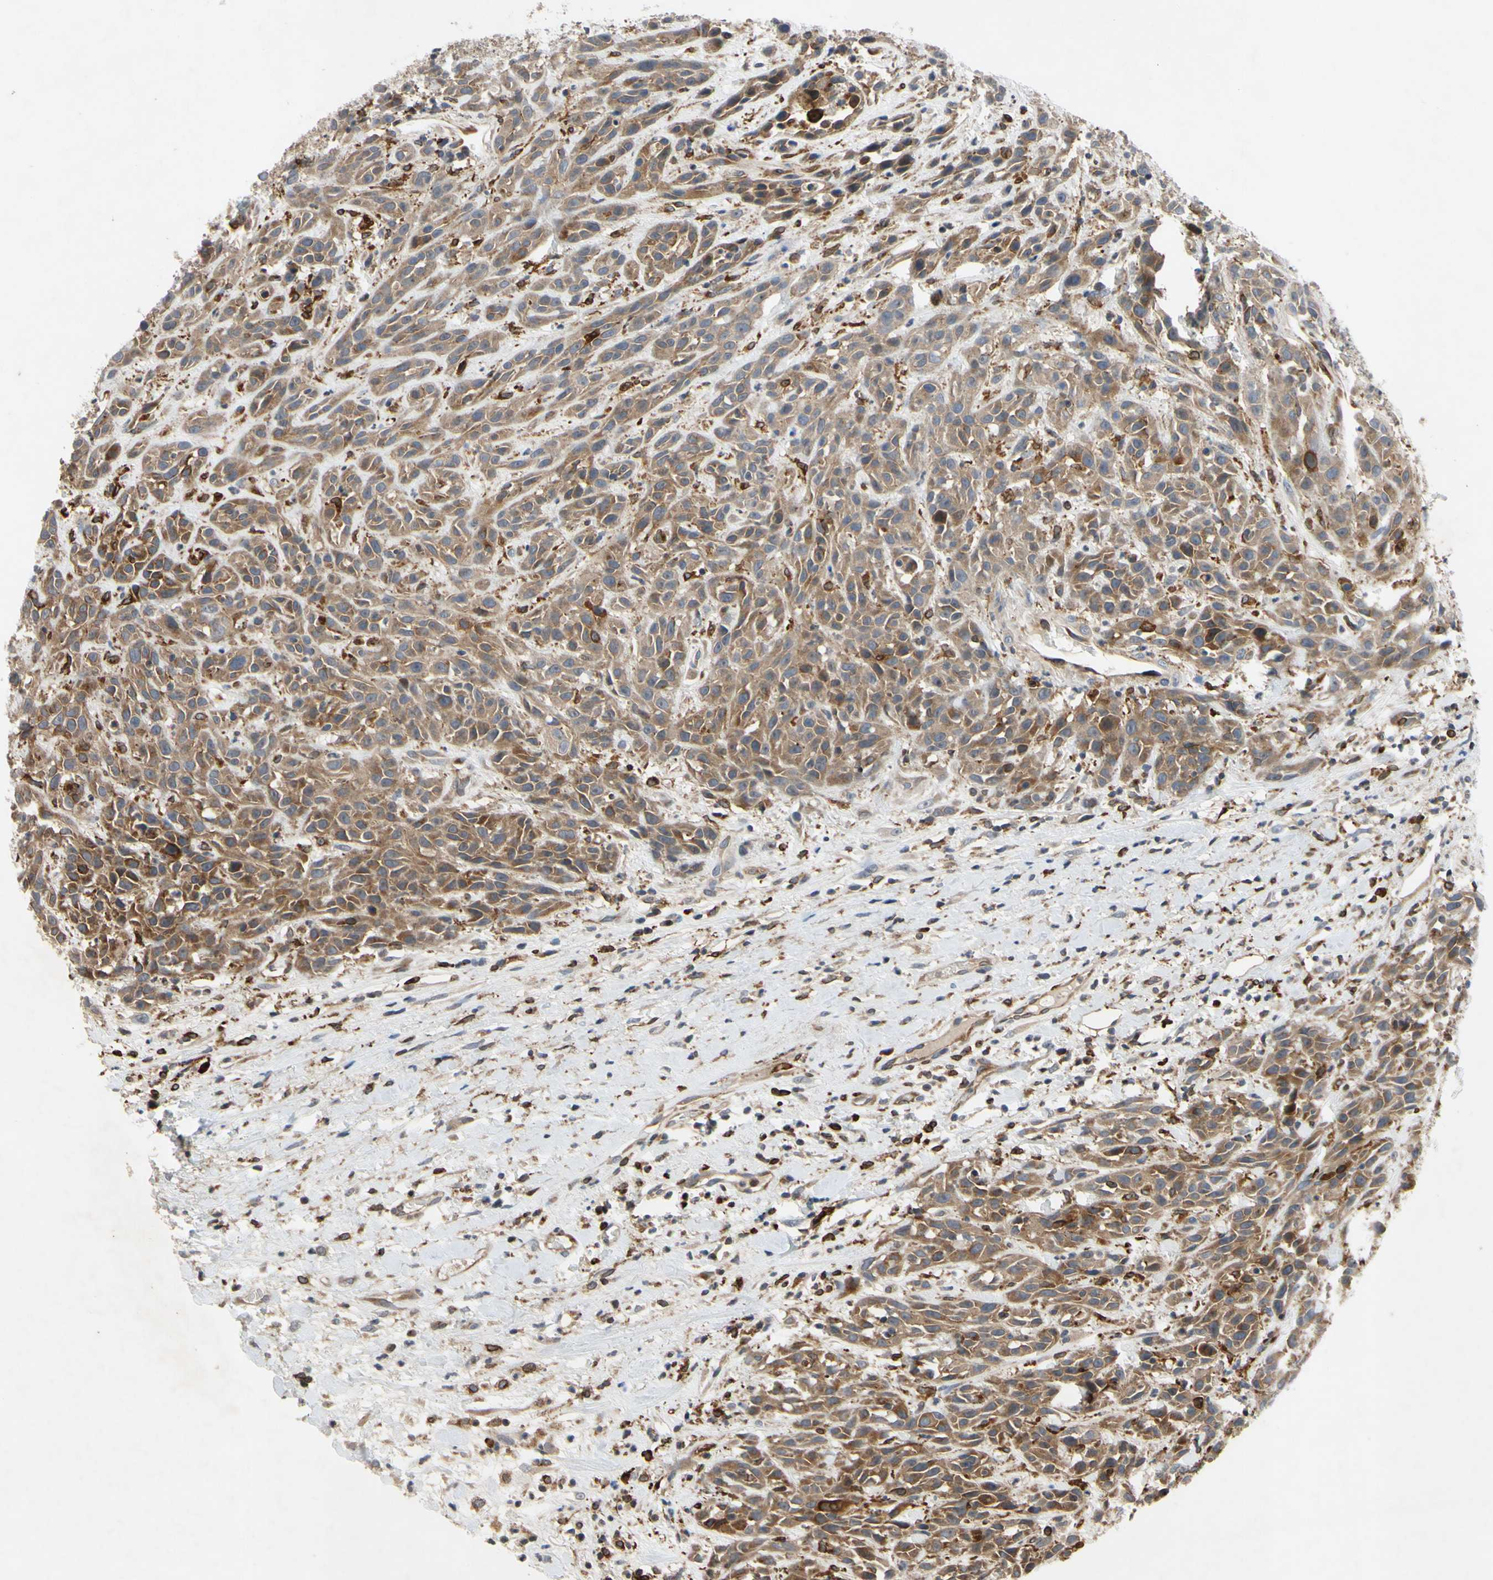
{"staining": {"intensity": "moderate", "quantity": ">75%", "location": "cytoplasmic/membranous"}, "tissue": "head and neck cancer", "cell_type": "Tumor cells", "image_type": "cancer", "snomed": [{"axis": "morphology", "description": "Normal tissue, NOS"}, {"axis": "morphology", "description": "Squamous cell carcinoma, NOS"}, {"axis": "topography", "description": "Cartilage tissue"}, {"axis": "topography", "description": "Head-Neck"}], "caption": "IHC image of neoplastic tissue: head and neck cancer (squamous cell carcinoma) stained using immunohistochemistry exhibits medium levels of moderate protein expression localized specifically in the cytoplasmic/membranous of tumor cells, appearing as a cytoplasmic/membranous brown color.", "gene": "PLXNA2", "patient": {"sex": "male", "age": 62}}